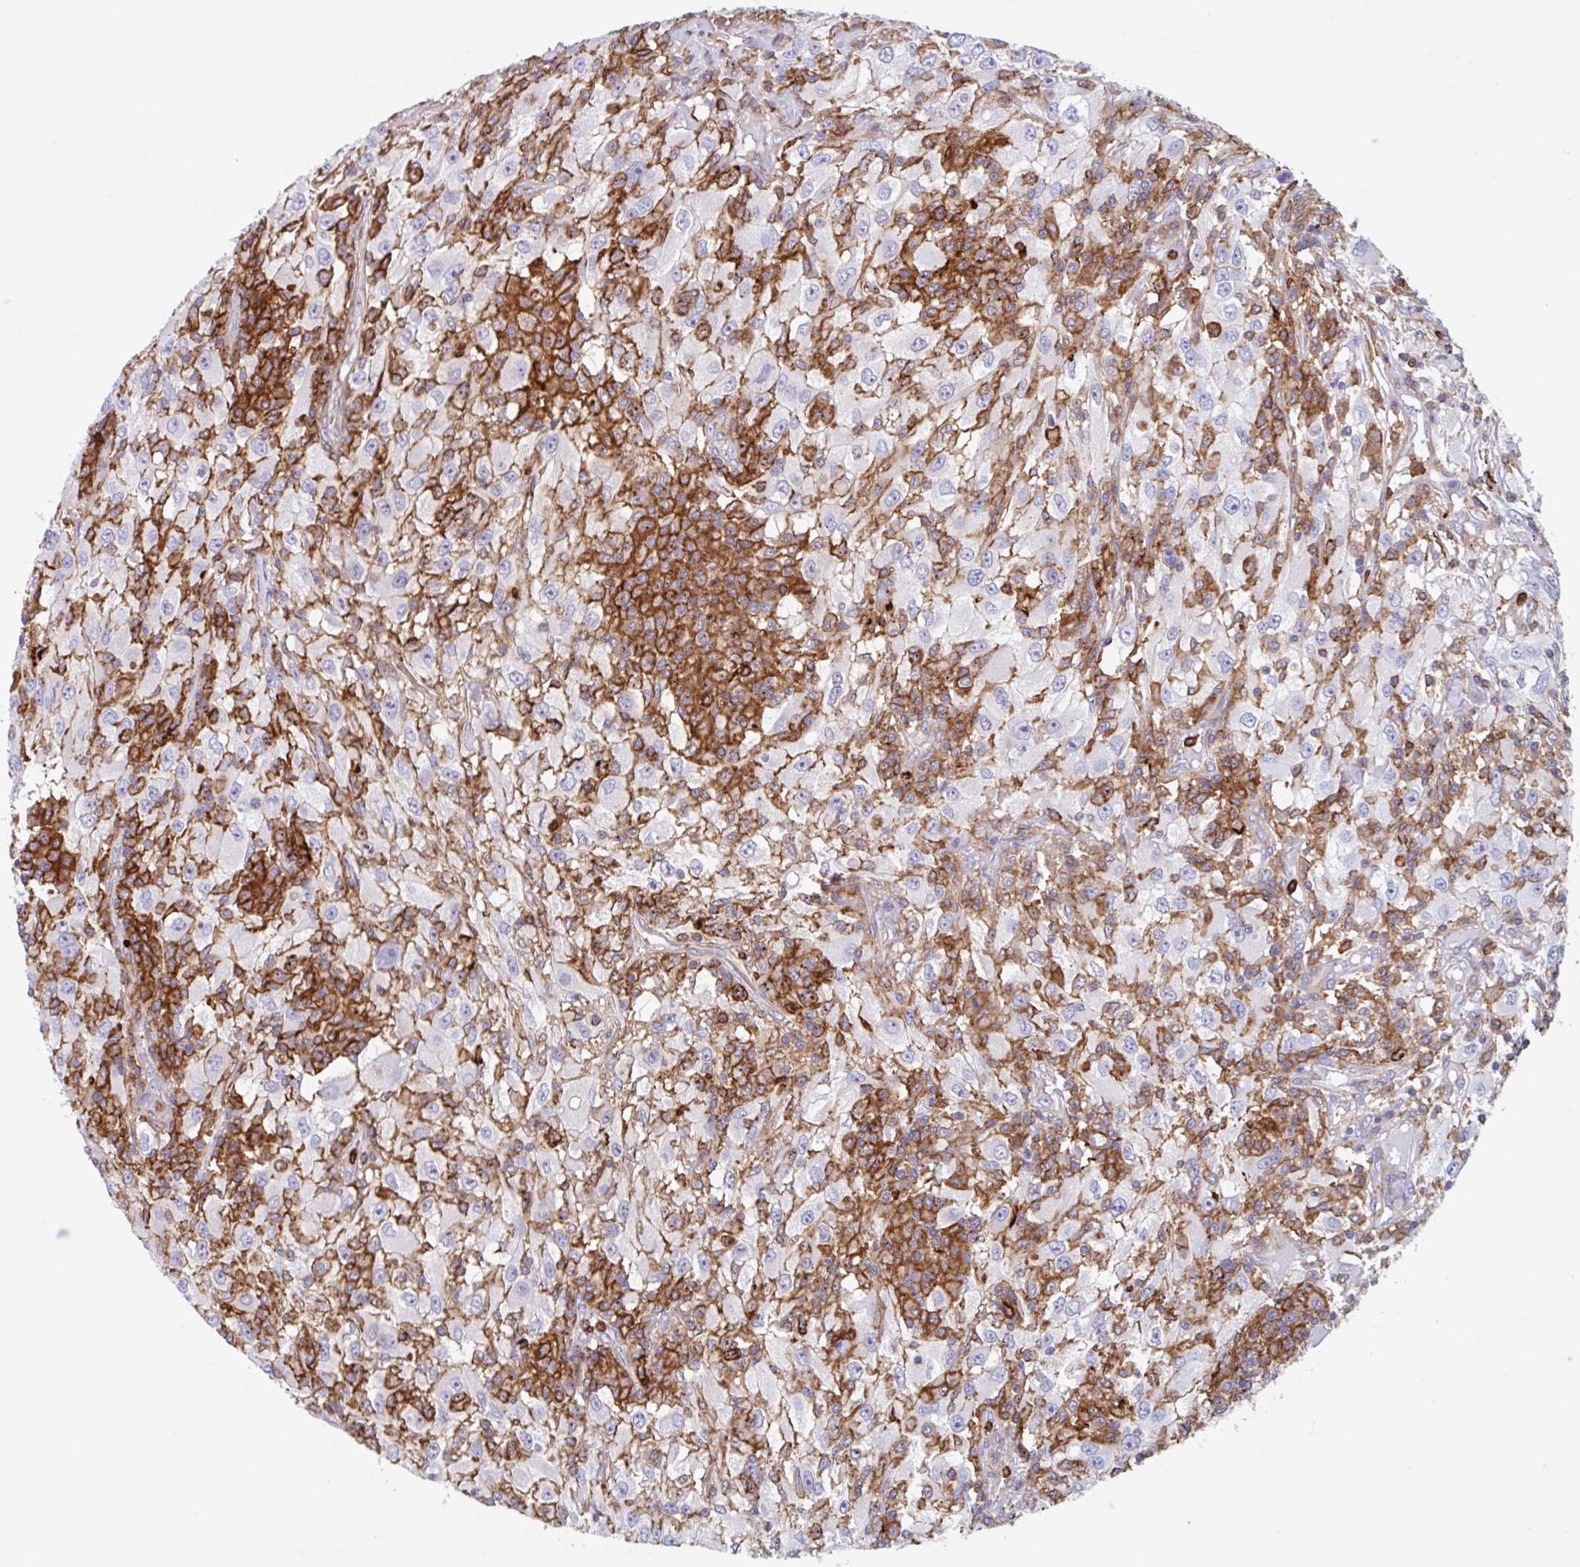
{"staining": {"intensity": "negative", "quantity": "none", "location": "none"}, "tissue": "renal cancer", "cell_type": "Tumor cells", "image_type": "cancer", "snomed": [{"axis": "morphology", "description": "Adenocarcinoma, NOS"}, {"axis": "topography", "description": "Kidney"}], "caption": "Immunohistochemistry micrograph of renal adenocarcinoma stained for a protein (brown), which exhibits no positivity in tumor cells. The staining is performed using DAB brown chromogen with nuclei counter-stained in using hematoxylin.", "gene": "EFHD1", "patient": {"sex": "female", "age": 67}}